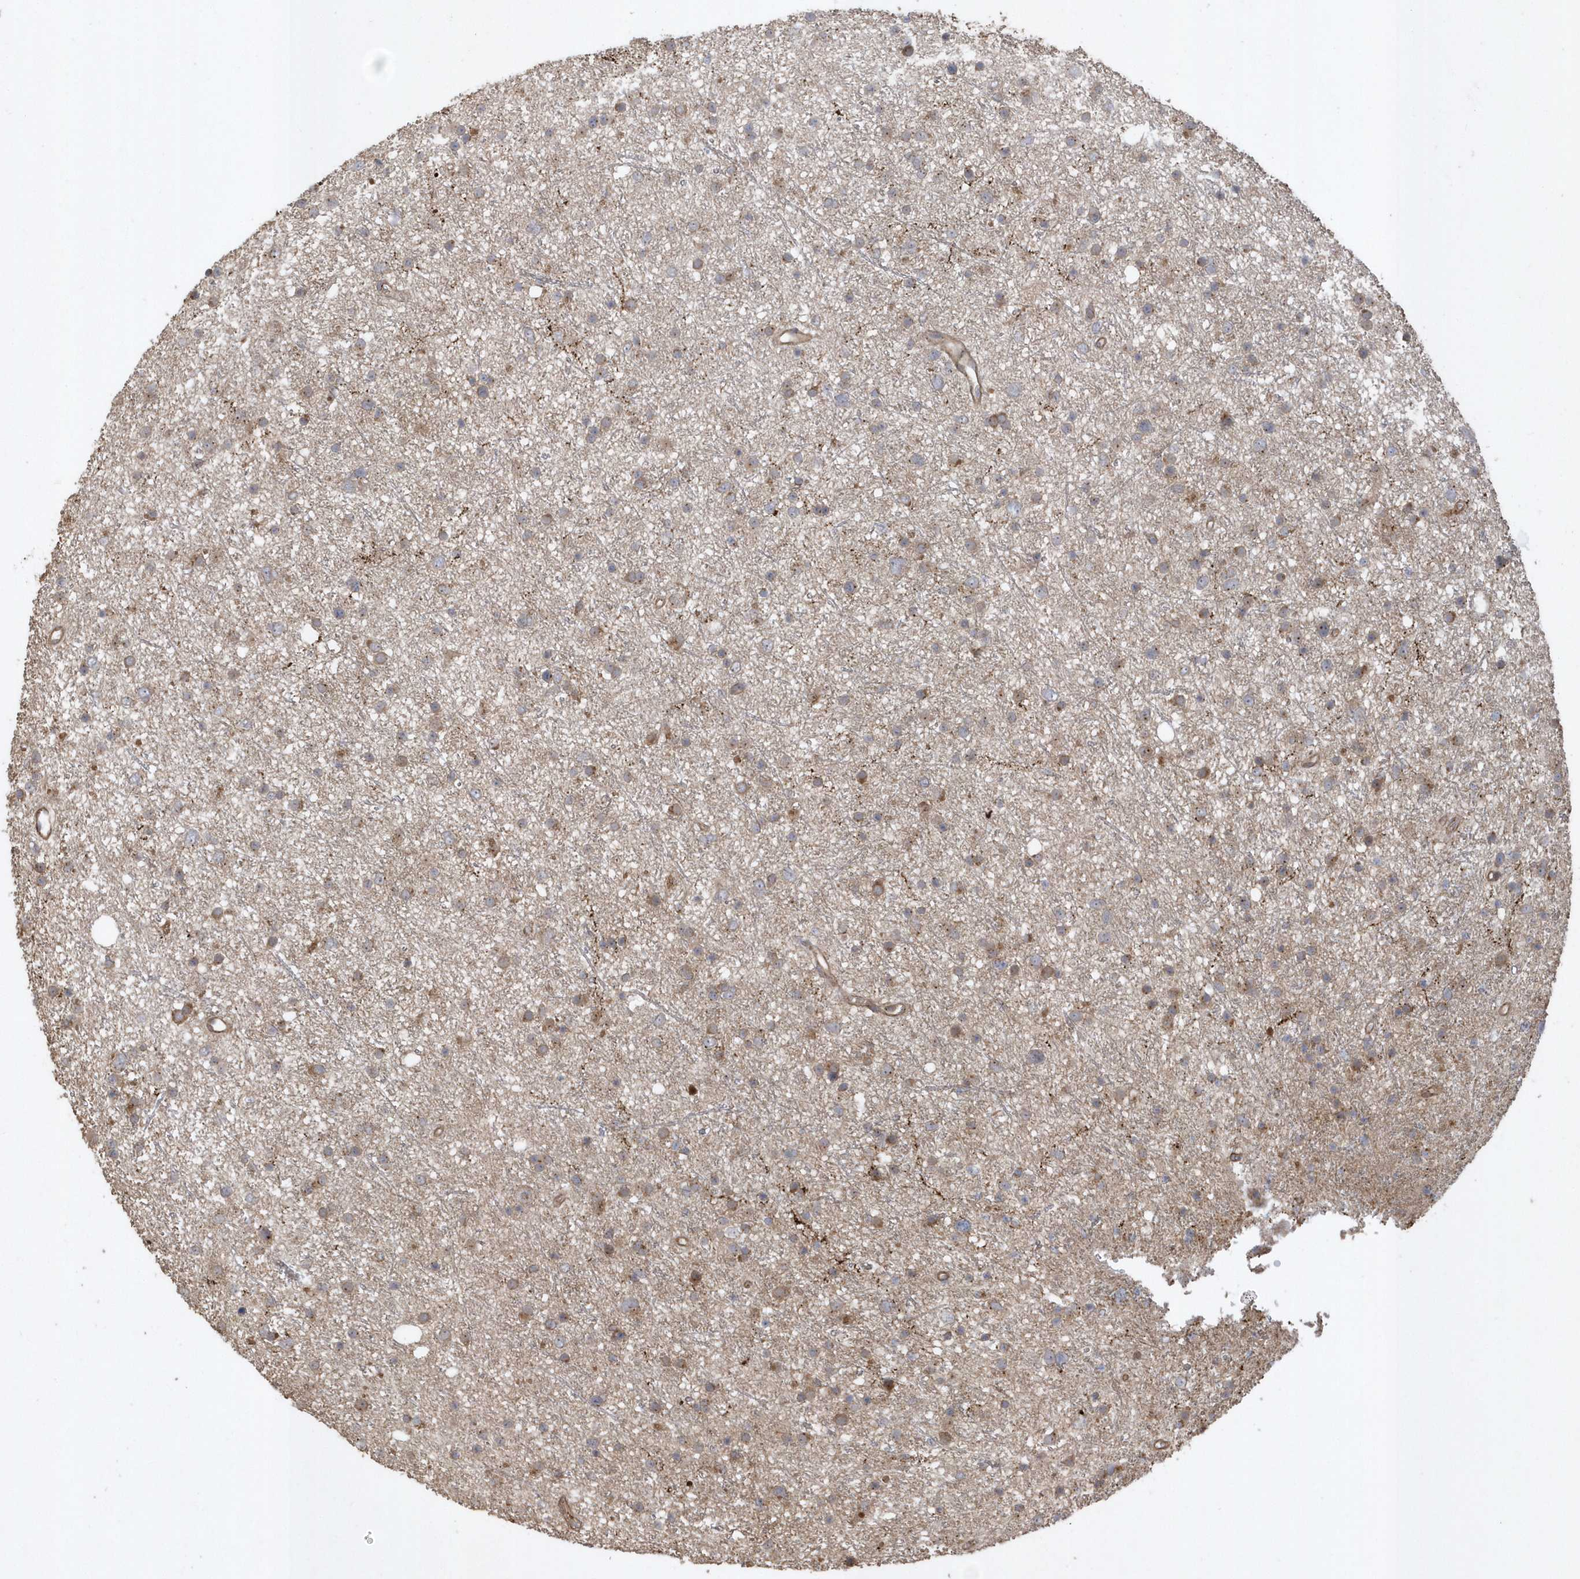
{"staining": {"intensity": "moderate", "quantity": "<25%", "location": "cytoplasmic/membranous"}, "tissue": "glioma", "cell_type": "Tumor cells", "image_type": "cancer", "snomed": [{"axis": "morphology", "description": "Glioma, malignant, Low grade"}, {"axis": "topography", "description": "Cerebral cortex"}], "caption": "Glioma stained with a protein marker reveals moderate staining in tumor cells.", "gene": "SENP8", "patient": {"sex": "female", "age": 39}}